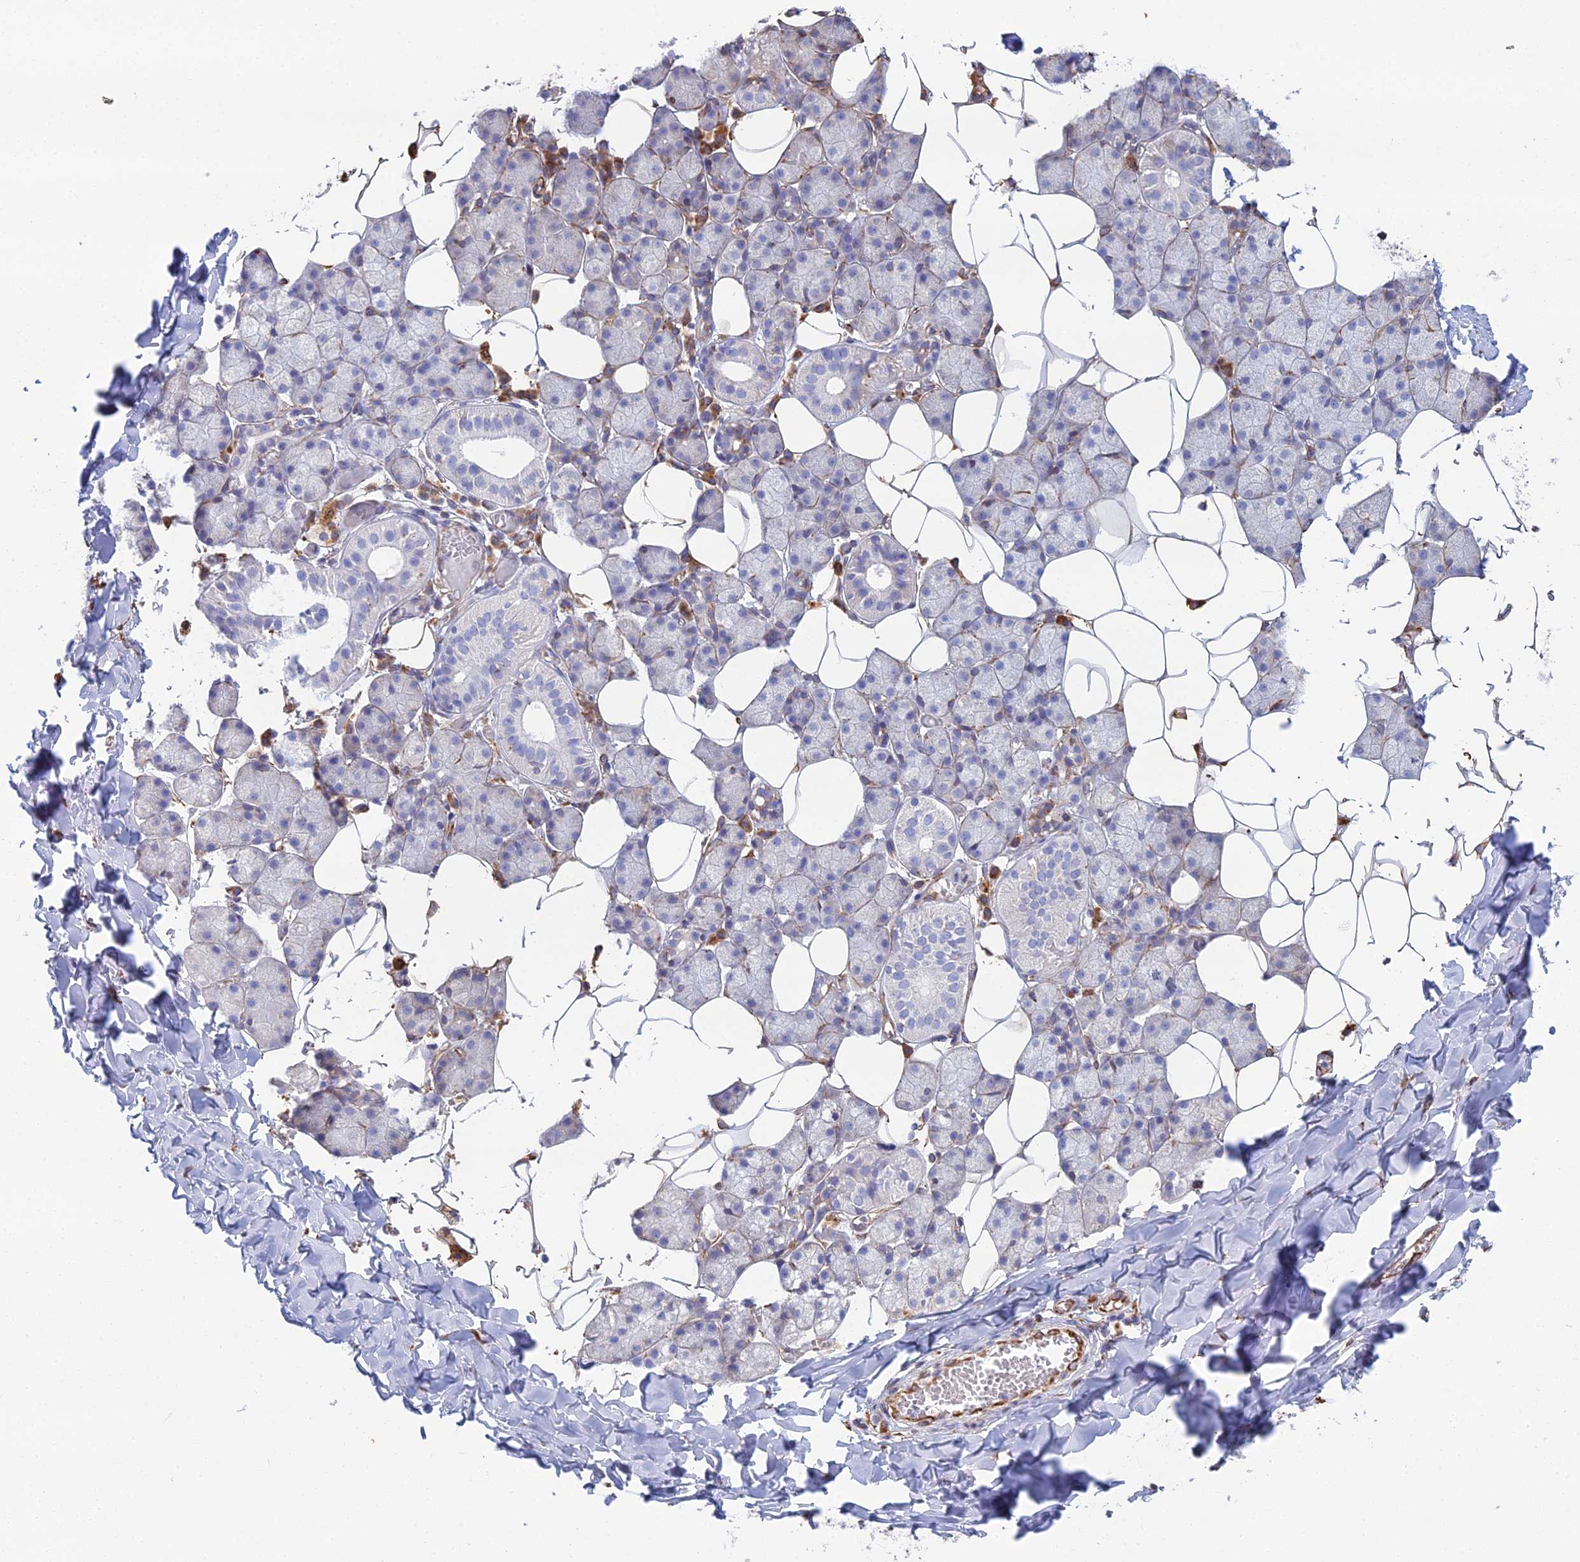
{"staining": {"intensity": "negative", "quantity": "none", "location": "none"}, "tissue": "salivary gland", "cell_type": "Glandular cells", "image_type": "normal", "snomed": [{"axis": "morphology", "description": "Normal tissue, NOS"}, {"axis": "topography", "description": "Salivary gland"}], "caption": "The image demonstrates no staining of glandular cells in benign salivary gland.", "gene": "CLVS2", "patient": {"sex": "female", "age": 33}}